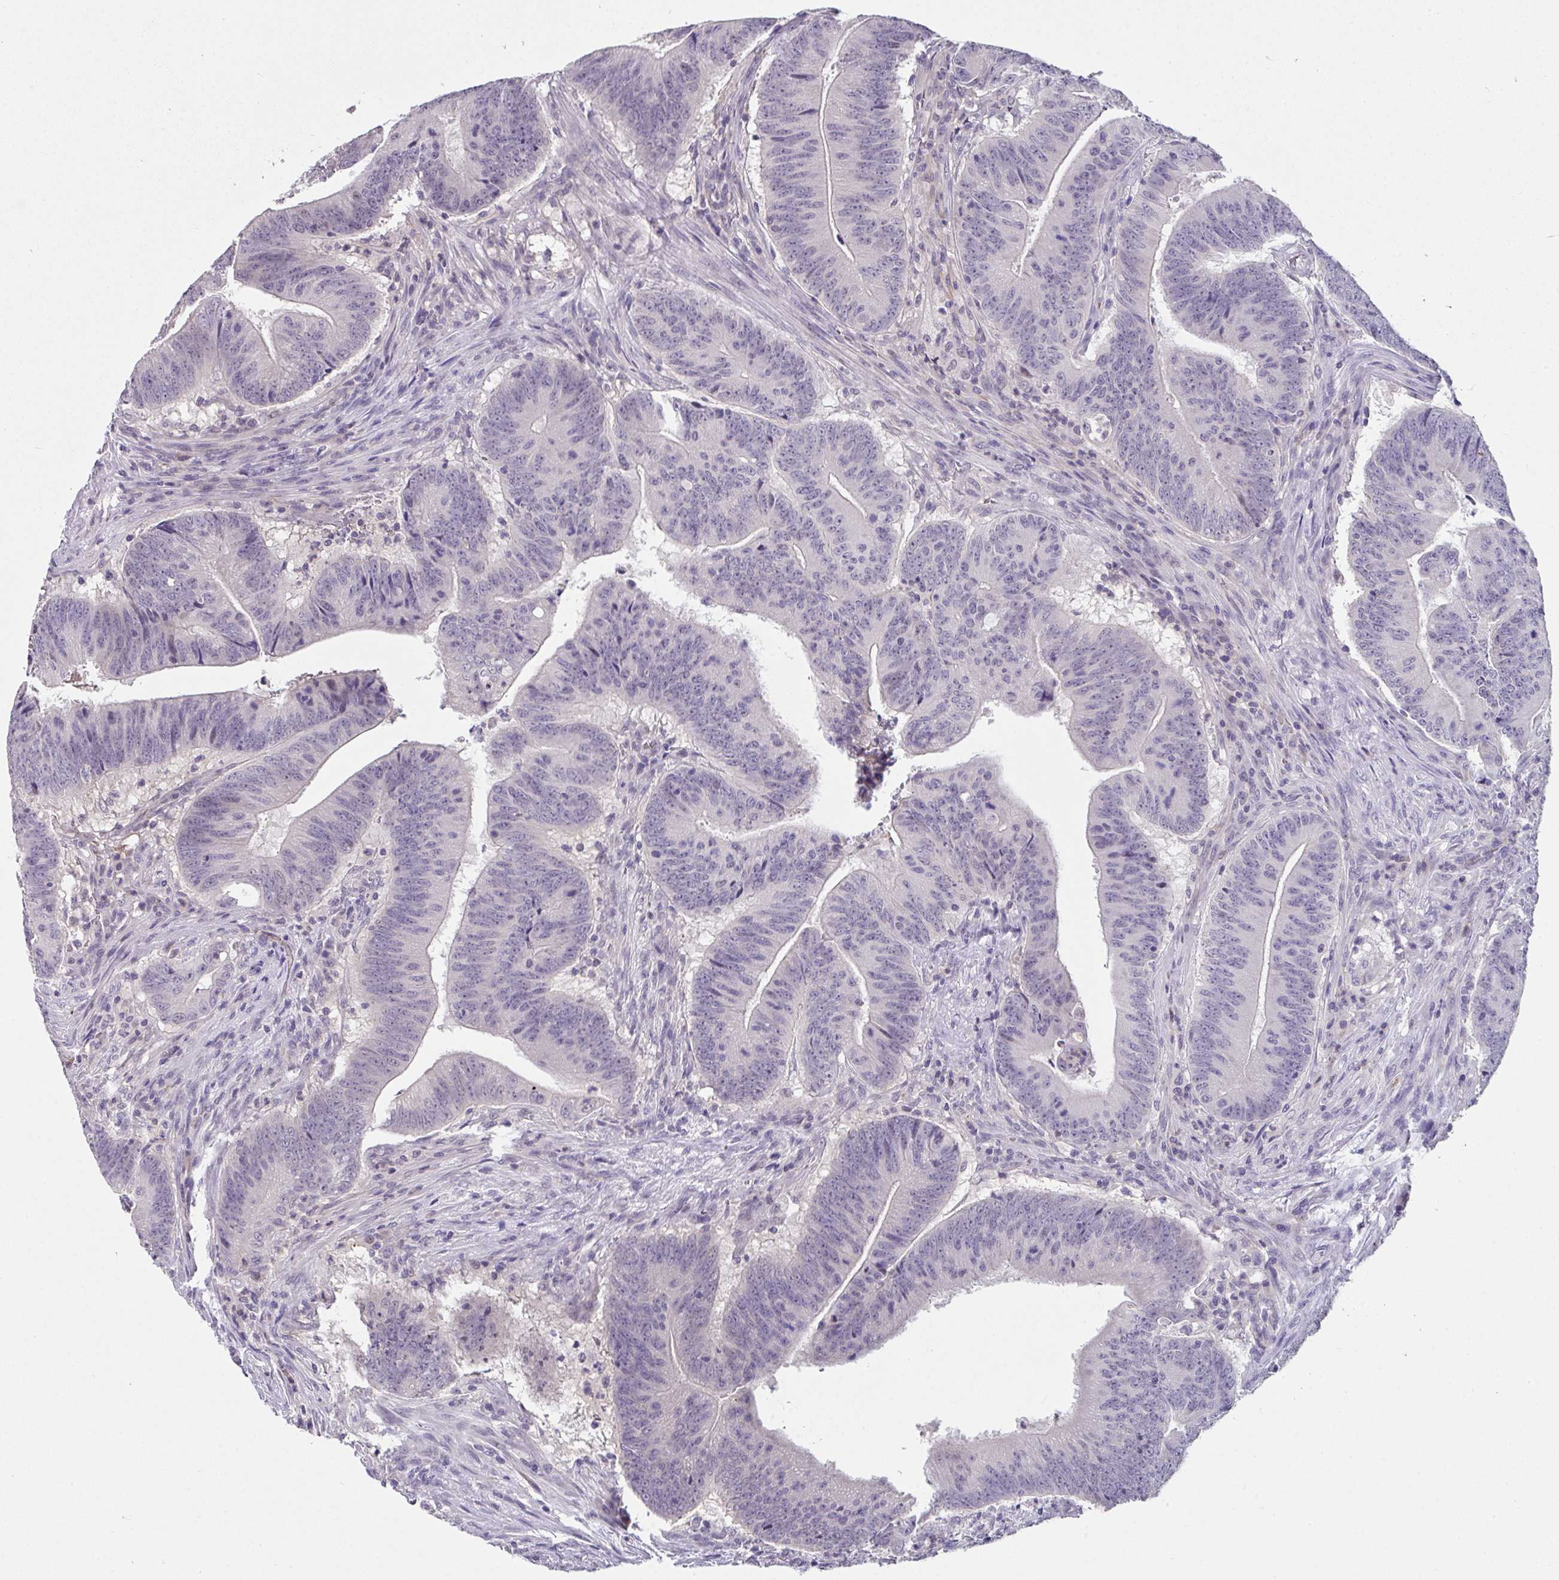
{"staining": {"intensity": "negative", "quantity": "none", "location": "none"}, "tissue": "colorectal cancer", "cell_type": "Tumor cells", "image_type": "cancer", "snomed": [{"axis": "morphology", "description": "Adenocarcinoma, NOS"}, {"axis": "topography", "description": "Colon"}], "caption": "High power microscopy photomicrograph of an immunohistochemistry histopathology image of colorectal cancer, revealing no significant positivity in tumor cells.", "gene": "GLTPD2", "patient": {"sex": "female", "age": 87}}